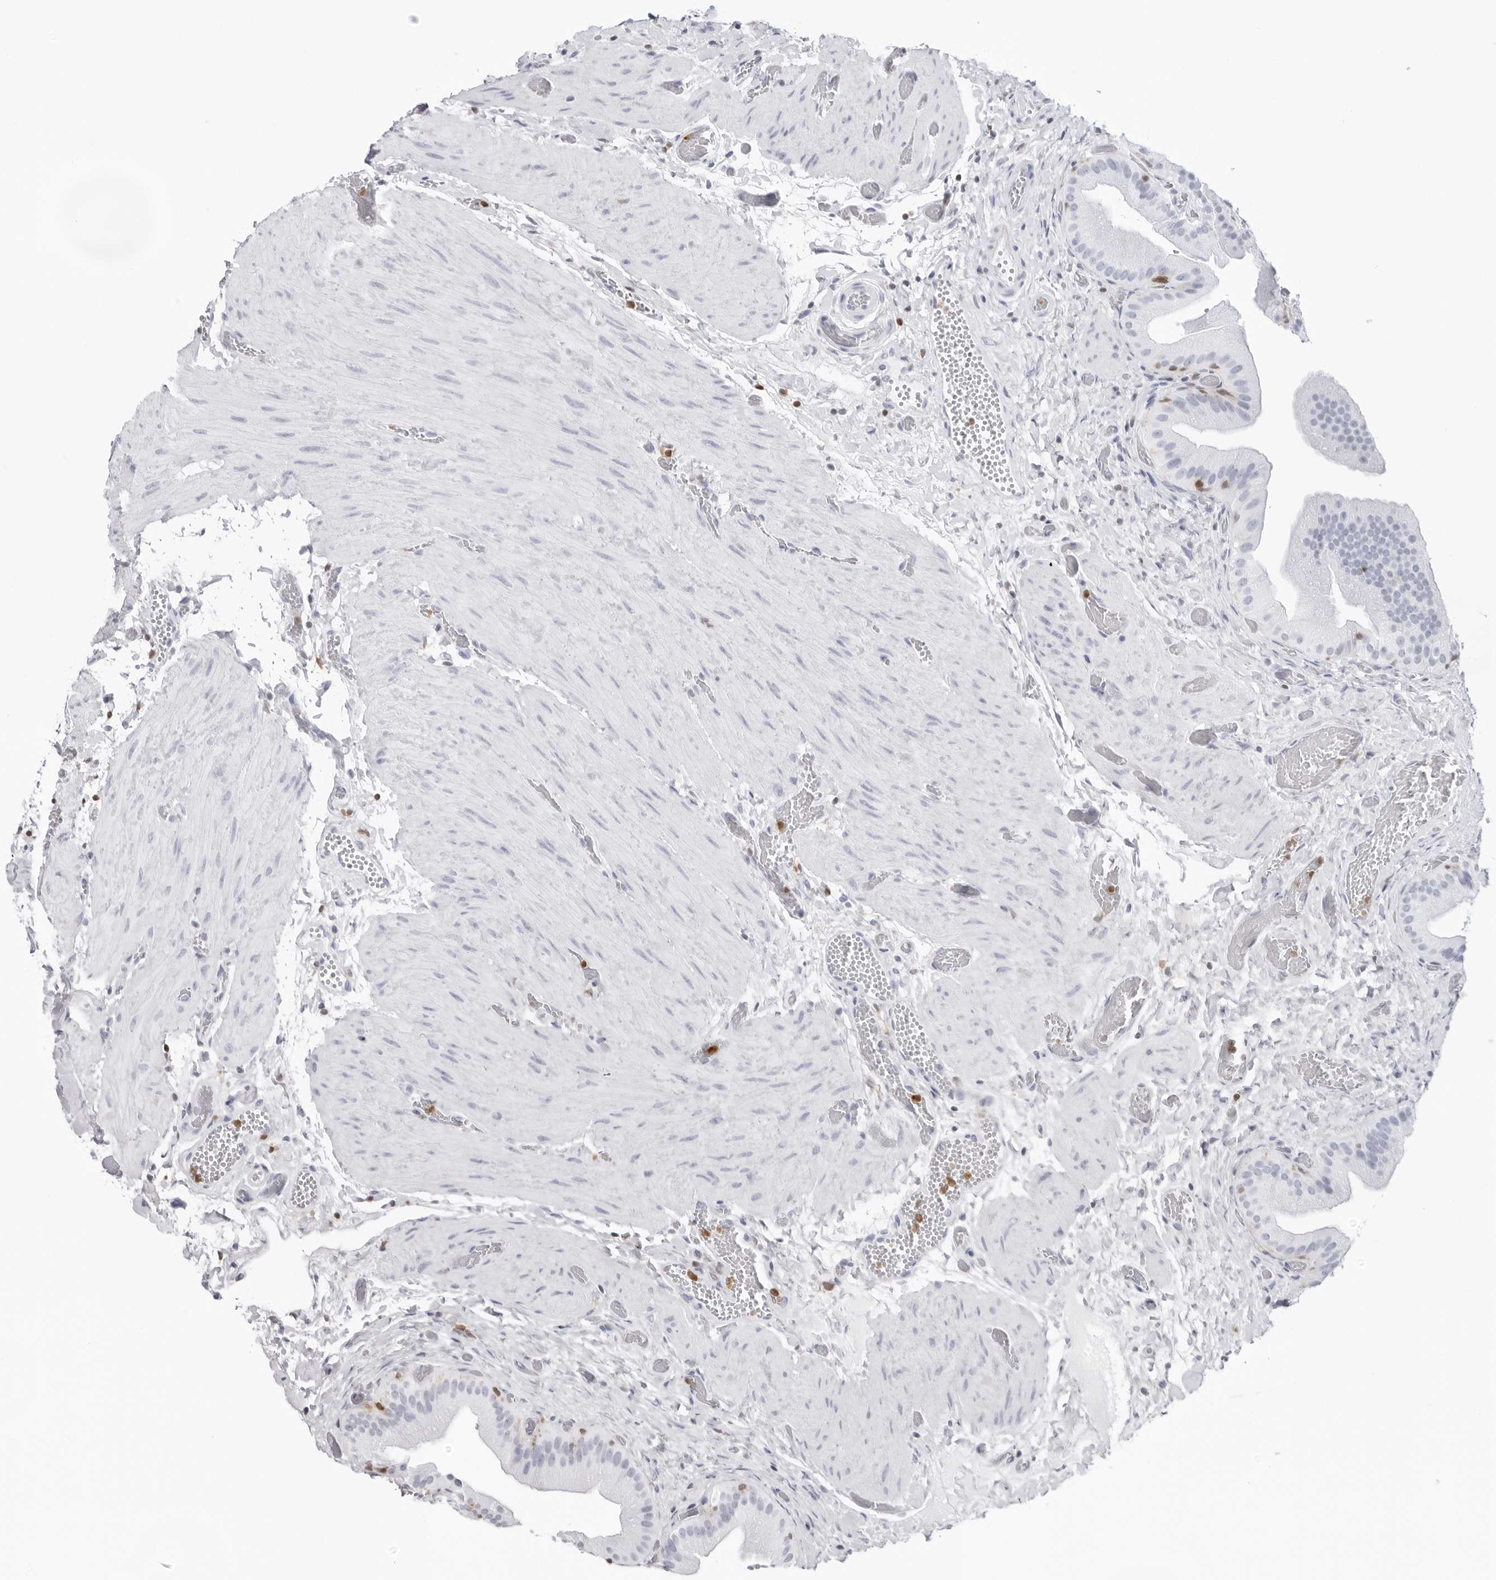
{"staining": {"intensity": "negative", "quantity": "none", "location": "none"}, "tissue": "gallbladder", "cell_type": "Glandular cells", "image_type": "normal", "snomed": [{"axis": "morphology", "description": "Normal tissue, NOS"}, {"axis": "topography", "description": "Gallbladder"}], "caption": "A high-resolution micrograph shows immunohistochemistry (IHC) staining of unremarkable gallbladder, which exhibits no significant positivity in glandular cells.", "gene": "FMNL1", "patient": {"sex": "female", "age": 64}}